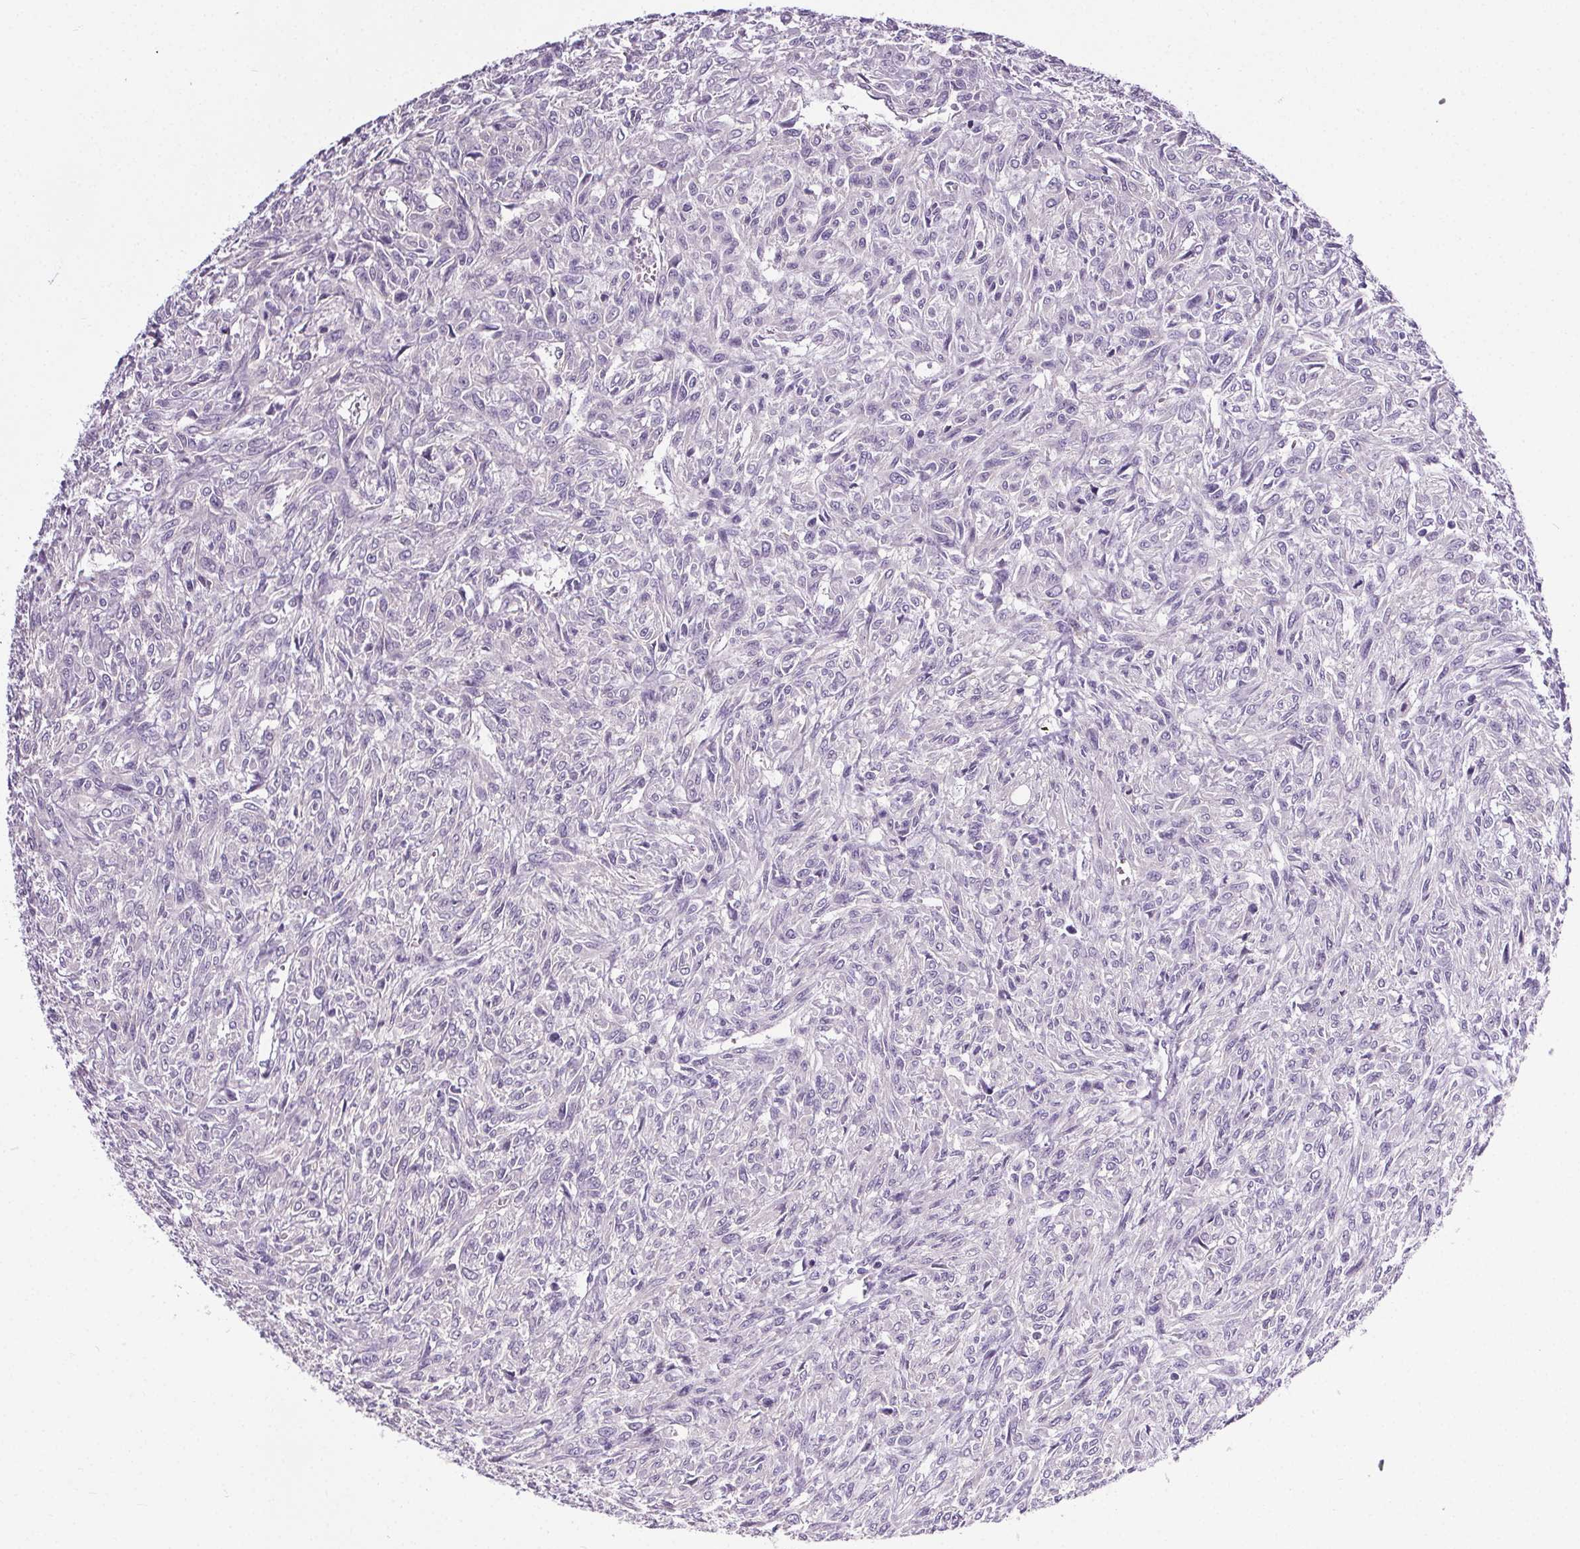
{"staining": {"intensity": "negative", "quantity": "none", "location": "none"}, "tissue": "renal cancer", "cell_type": "Tumor cells", "image_type": "cancer", "snomed": [{"axis": "morphology", "description": "Adenocarcinoma, NOS"}, {"axis": "topography", "description": "Kidney"}], "caption": "High magnification brightfield microscopy of renal cancer stained with DAB (brown) and counterstained with hematoxylin (blue): tumor cells show no significant staining.", "gene": "ELAVL2", "patient": {"sex": "male", "age": 58}}